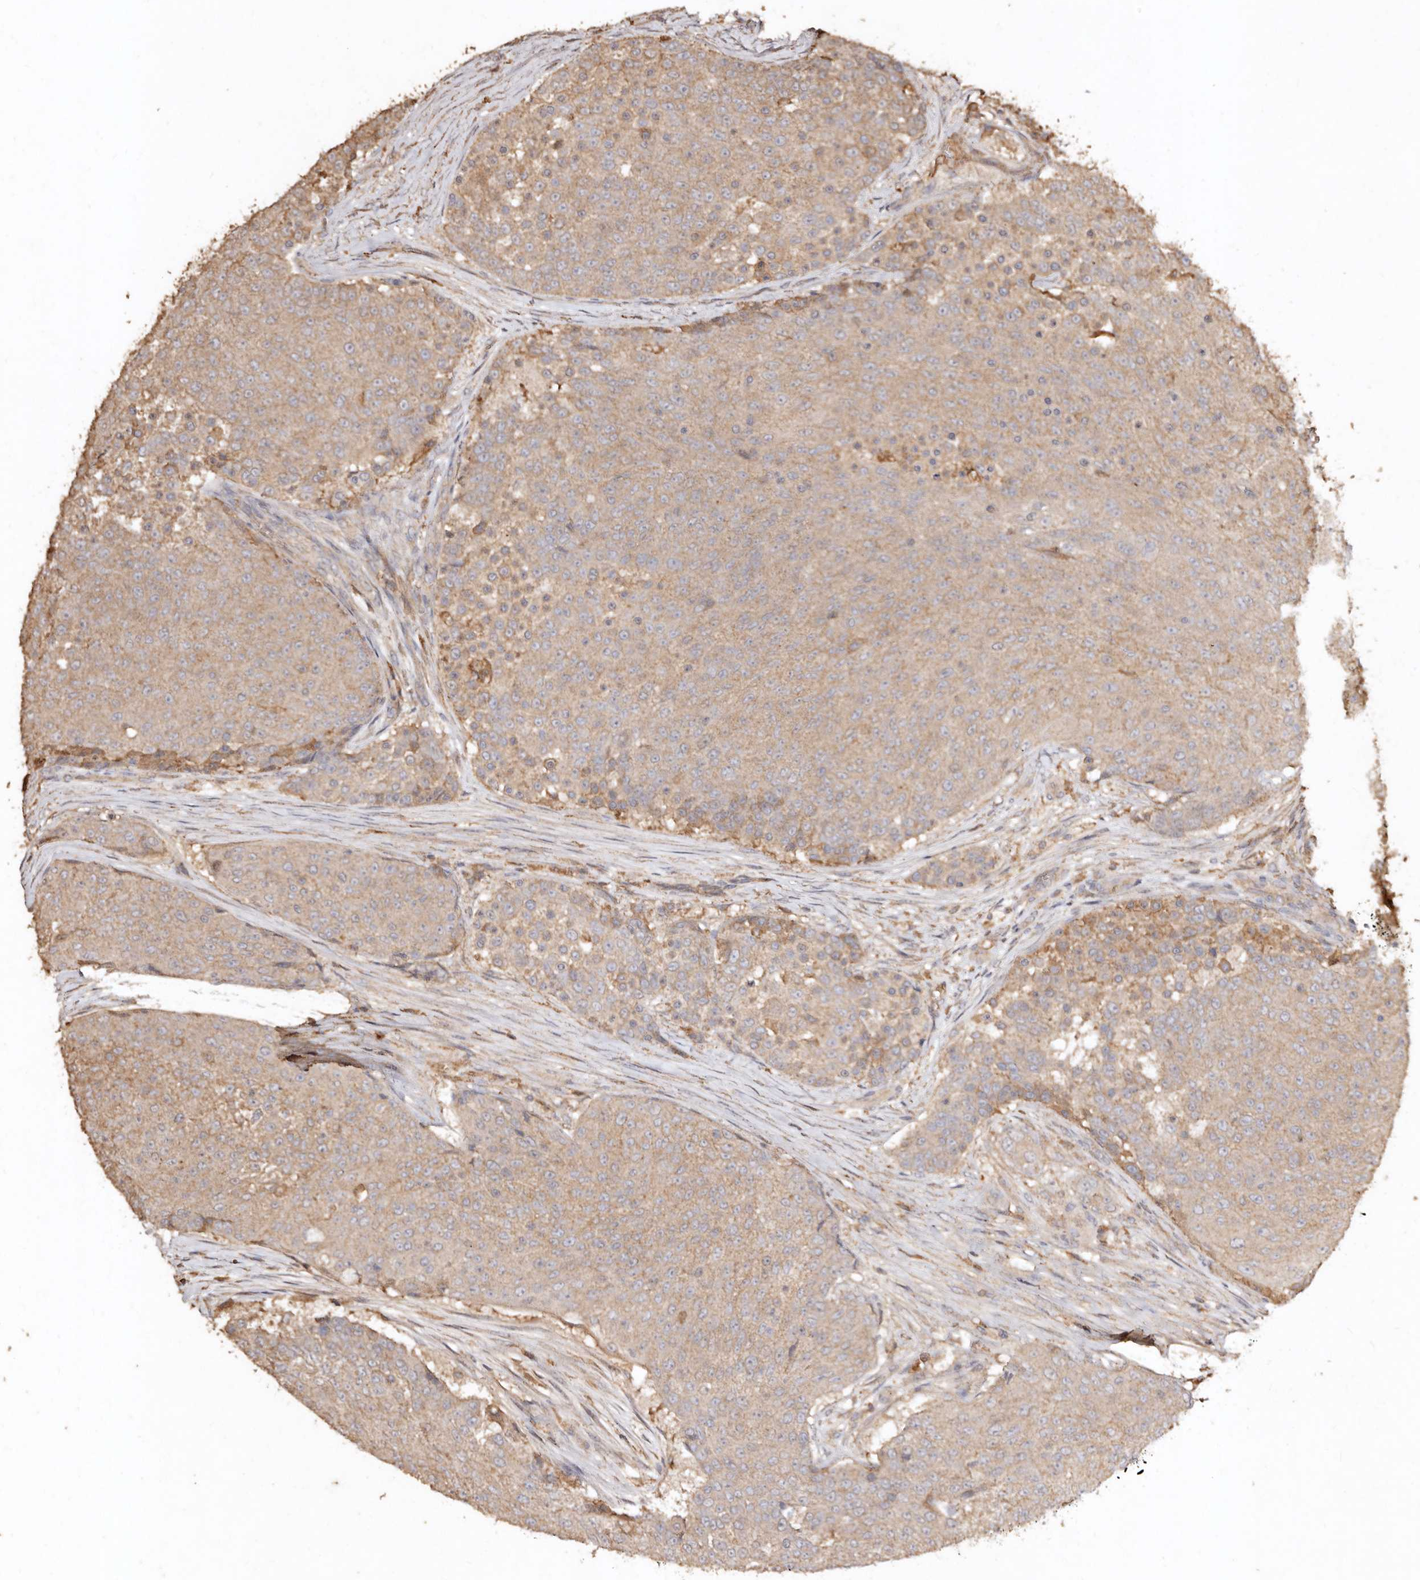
{"staining": {"intensity": "weak", "quantity": ">75%", "location": "cytoplasmic/membranous"}, "tissue": "urothelial cancer", "cell_type": "Tumor cells", "image_type": "cancer", "snomed": [{"axis": "morphology", "description": "Urothelial carcinoma, High grade"}, {"axis": "topography", "description": "Urinary bladder"}], "caption": "Immunohistochemistry of urothelial cancer displays low levels of weak cytoplasmic/membranous positivity in about >75% of tumor cells.", "gene": "FARS2", "patient": {"sex": "female", "age": 63}}